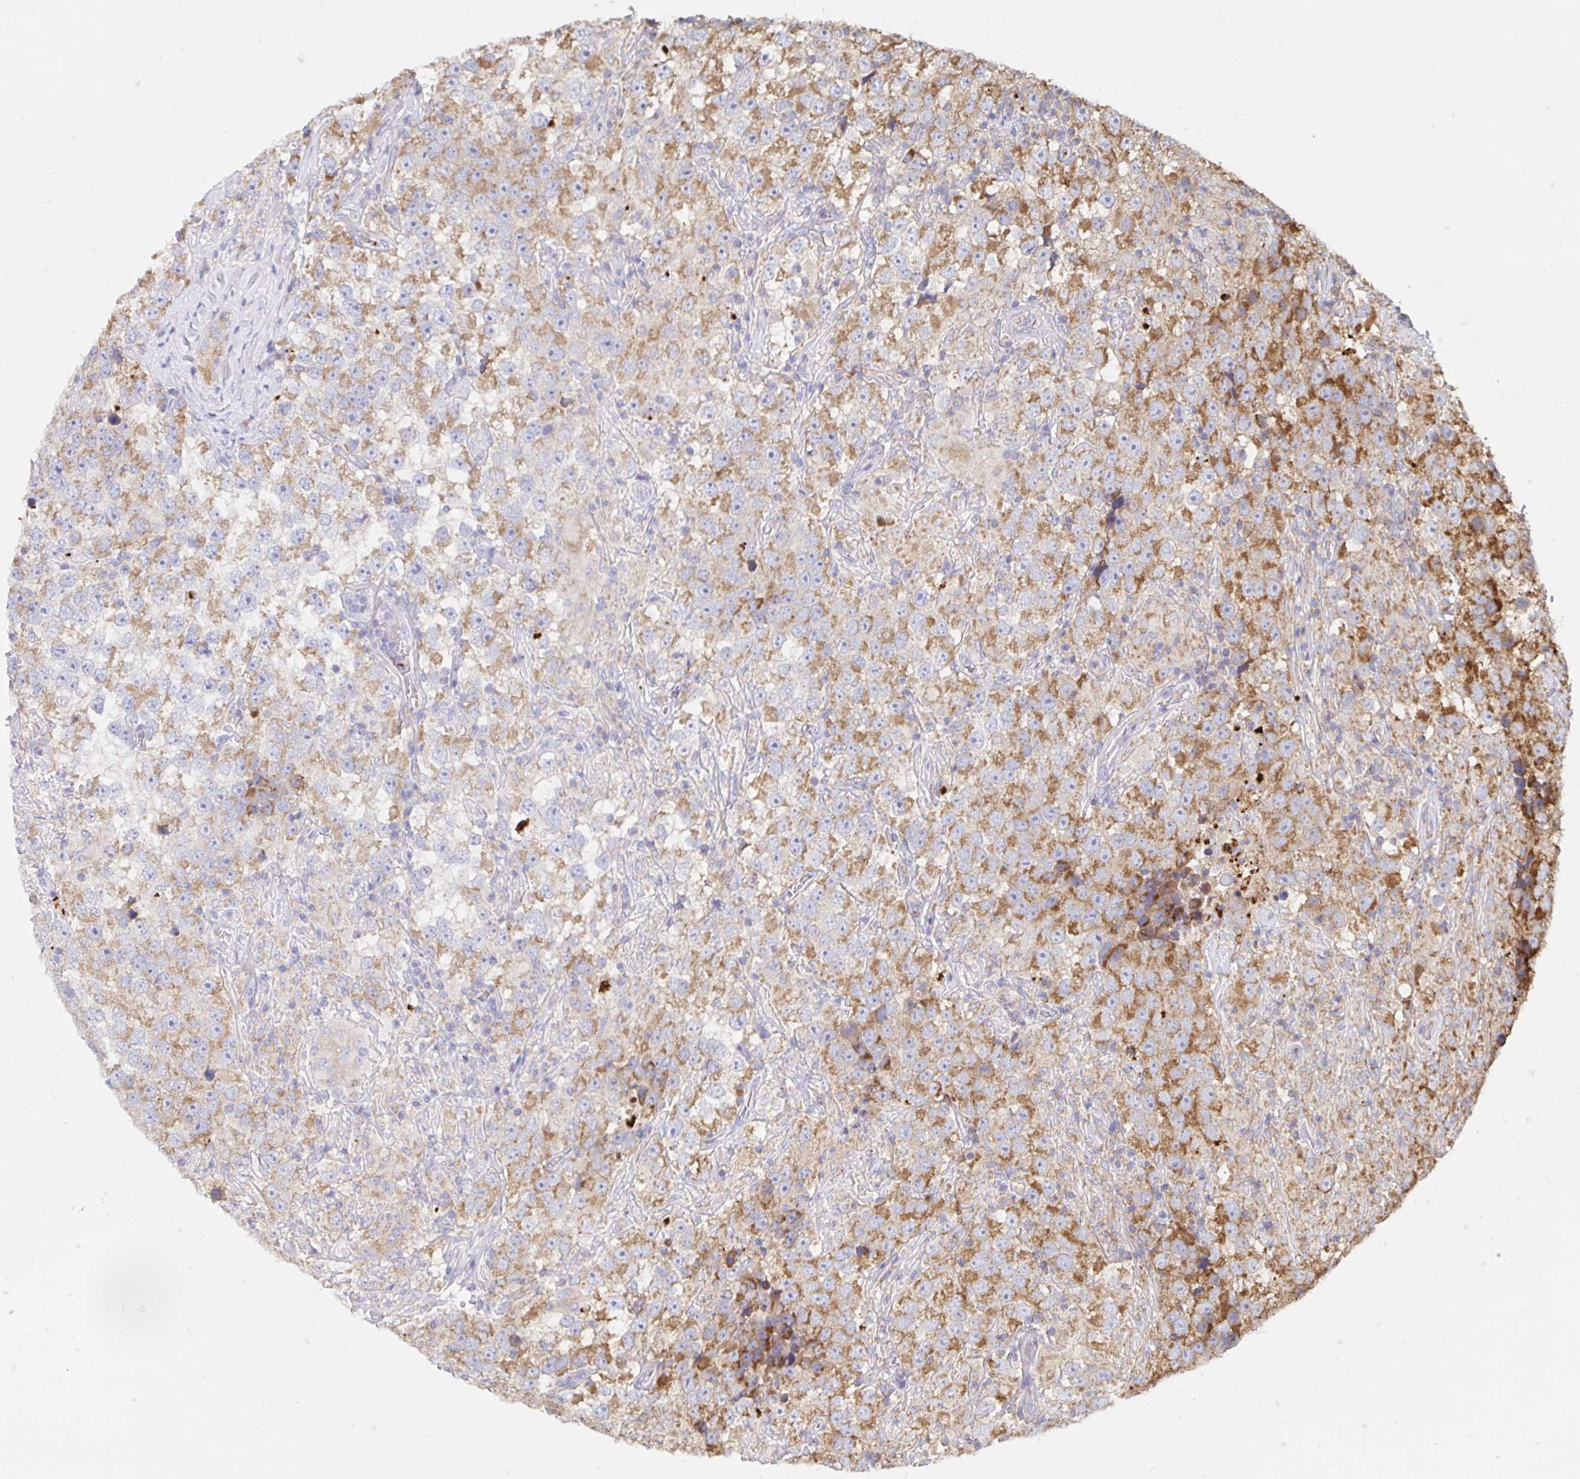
{"staining": {"intensity": "moderate", "quantity": ">75%", "location": "cytoplasmic/membranous"}, "tissue": "testis cancer", "cell_type": "Tumor cells", "image_type": "cancer", "snomed": [{"axis": "morphology", "description": "Seminoma, NOS"}, {"axis": "topography", "description": "Testis"}], "caption": "Testis cancer (seminoma) stained with a brown dye displays moderate cytoplasmic/membranous positive staining in approximately >75% of tumor cells.", "gene": "PRDX3", "patient": {"sex": "male", "age": 46}}